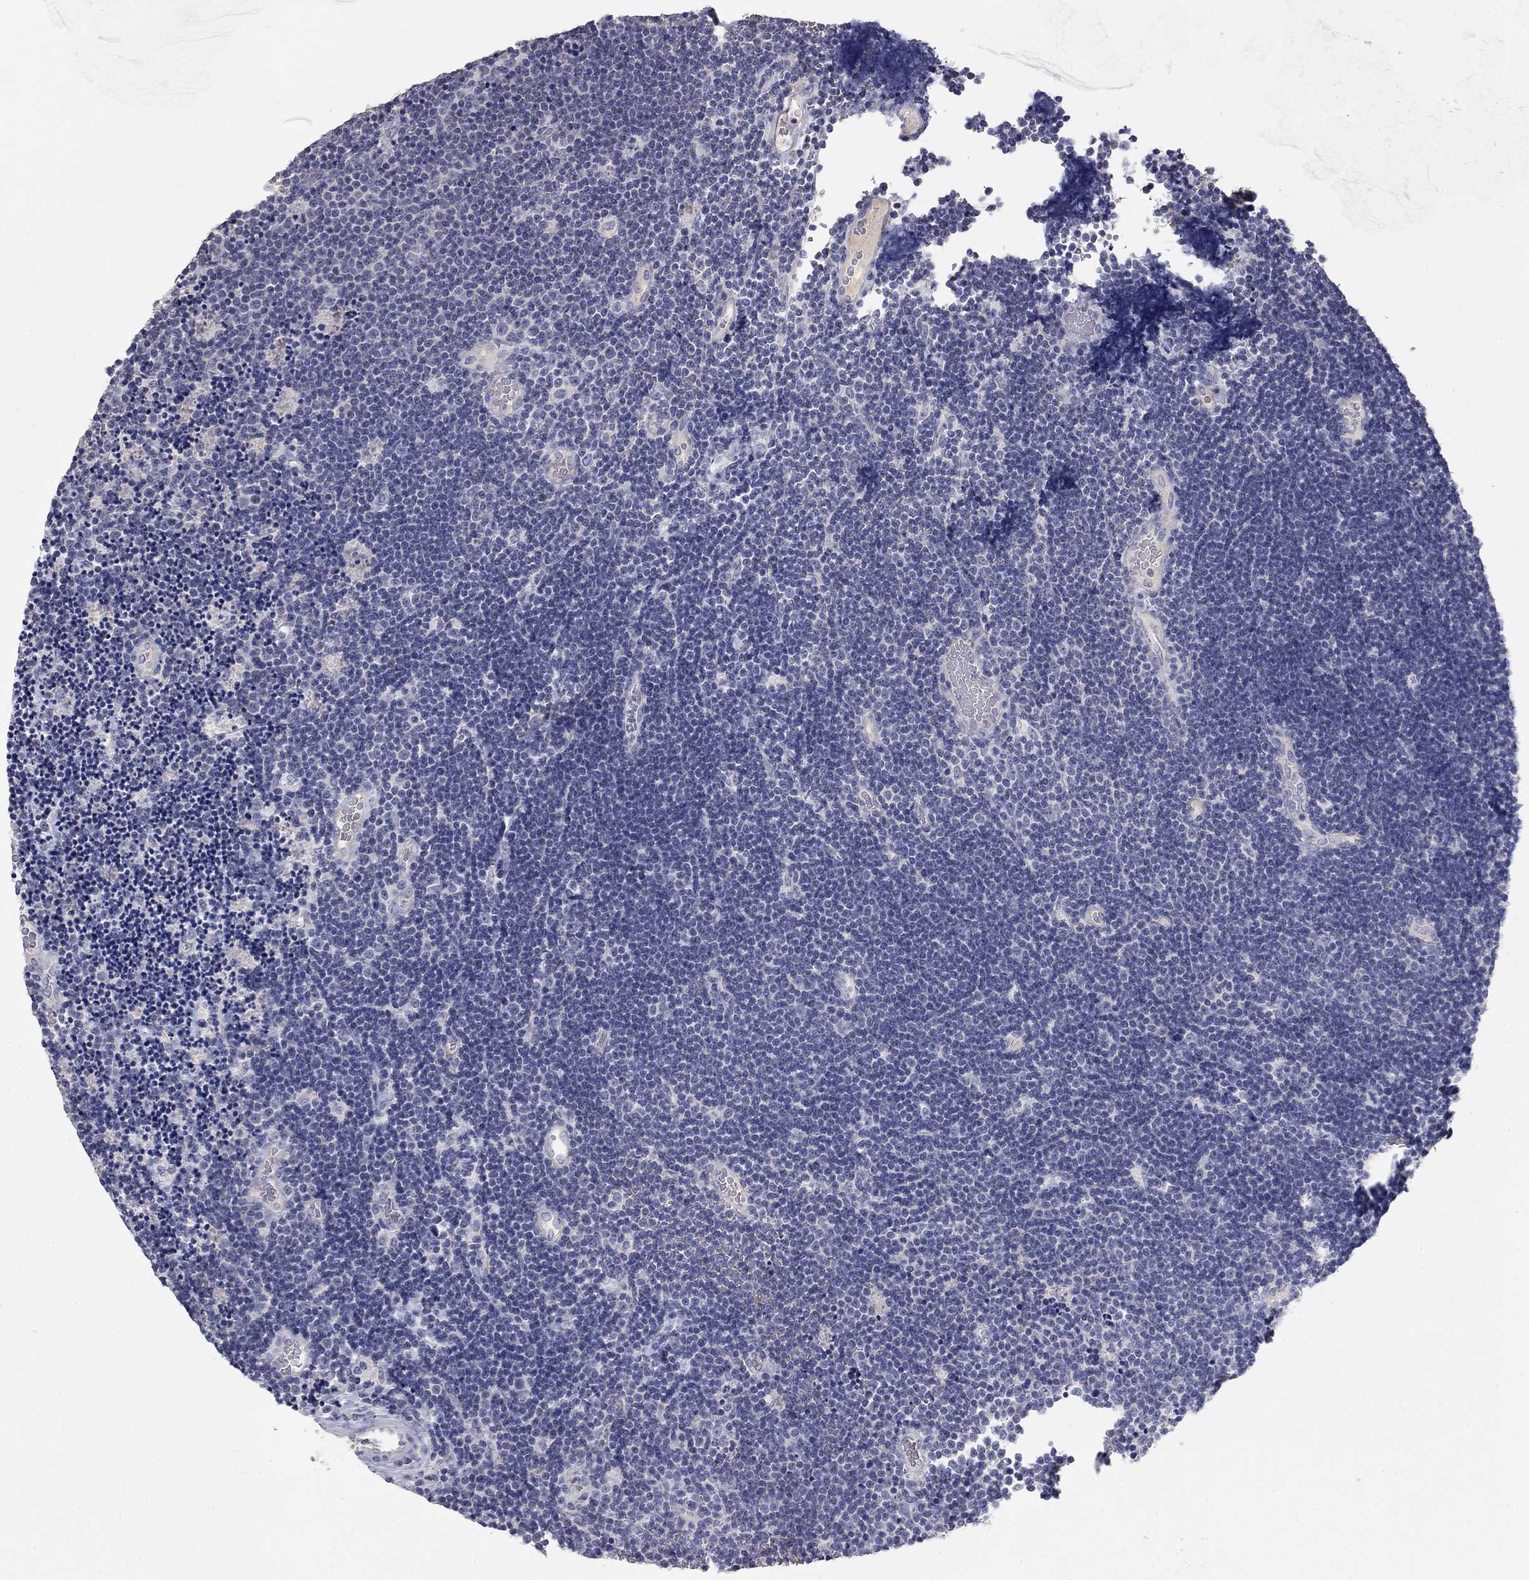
{"staining": {"intensity": "negative", "quantity": "none", "location": "none"}, "tissue": "lymphoma", "cell_type": "Tumor cells", "image_type": "cancer", "snomed": [{"axis": "morphology", "description": "Malignant lymphoma, non-Hodgkin's type, Low grade"}, {"axis": "topography", "description": "Brain"}], "caption": "DAB (3,3'-diaminobenzidine) immunohistochemical staining of human malignant lymphoma, non-Hodgkin's type (low-grade) shows no significant expression in tumor cells.", "gene": "PTH1R", "patient": {"sex": "female", "age": 66}}